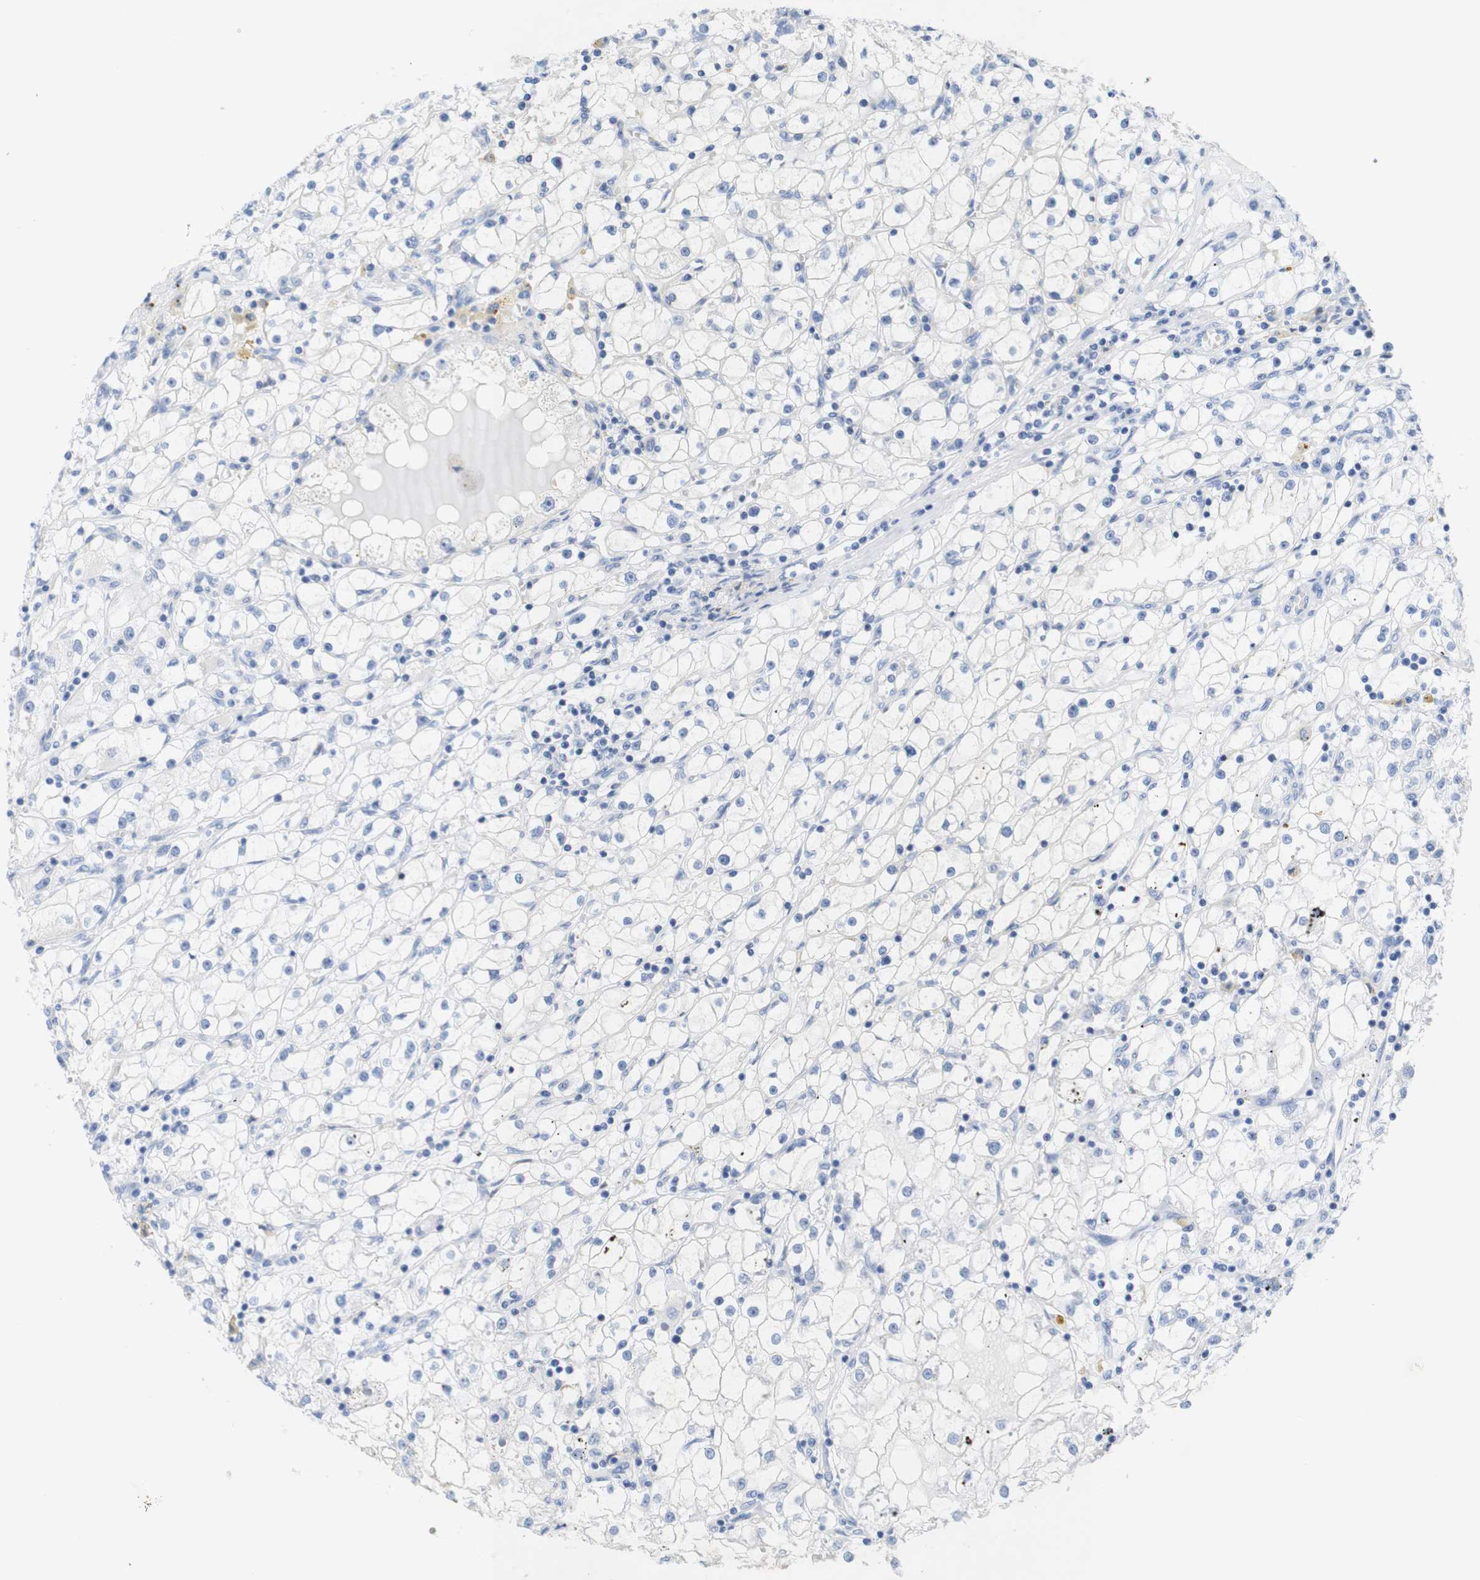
{"staining": {"intensity": "negative", "quantity": "none", "location": "none"}, "tissue": "renal cancer", "cell_type": "Tumor cells", "image_type": "cancer", "snomed": [{"axis": "morphology", "description": "Adenocarcinoma, NOS"}, {"axis": "topography", "description": "Kidney"}], "caption": "A histopathology image of human renal adenocarcinoma is negative for staining in tumor cells.", "gene": "LAG3", "patient": {"sex": "male", "age": 56}}